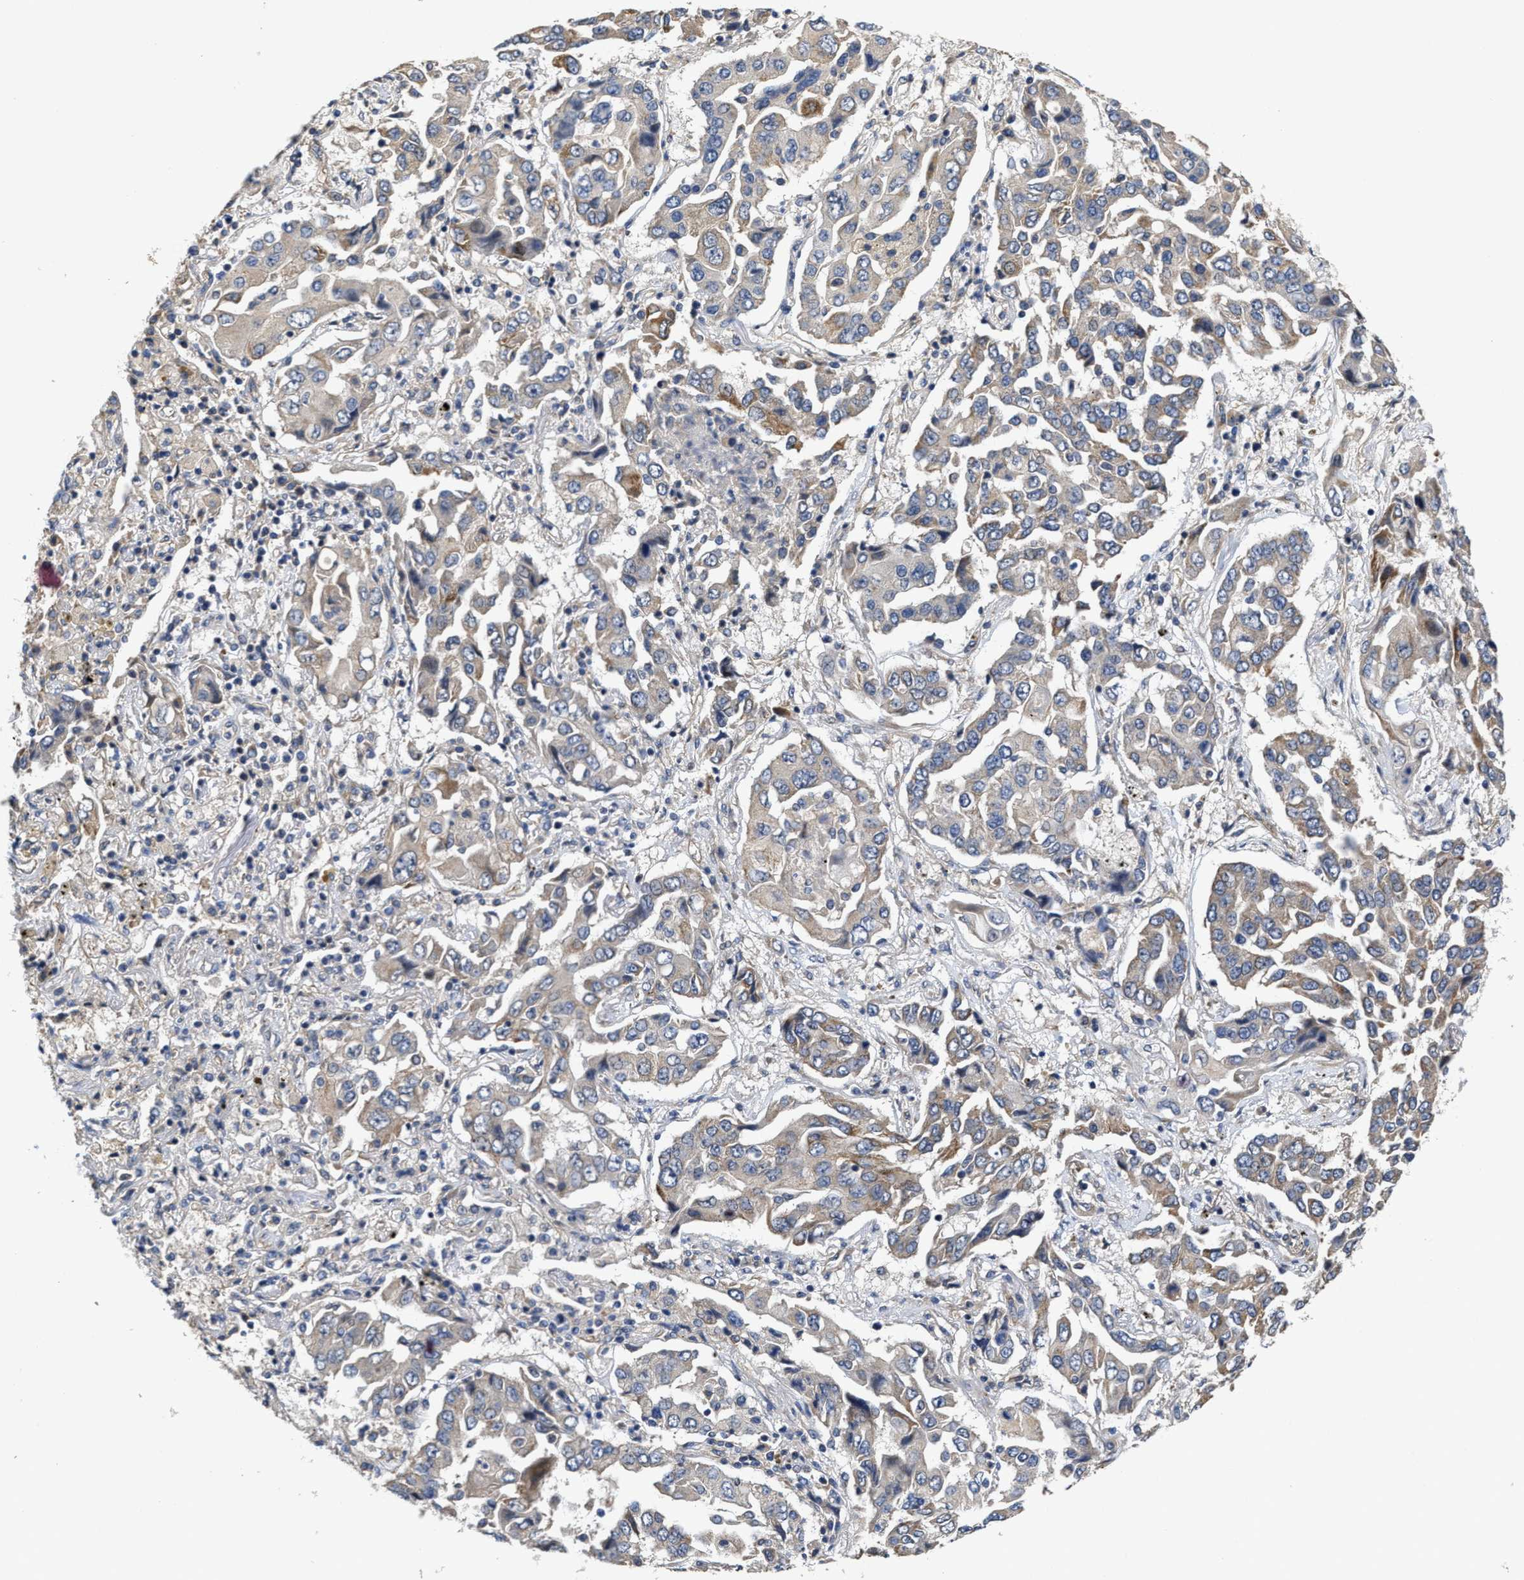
{"staining": {"intensity": "weak", "quantity": "25%-75%", "location": "cytoplasmic/membranous"}, "tissue": "lung cancer", "cell_type": "Tumor cells", "image_type": "cancer", "snomed": [{"axis": "morphology", "description": "Adenocarcinoma, NOS"}, {"axis": "topography", "description": "Lung"}], "caption": "A brown stain highlights weak cytoplasmic/membranous staining of a protein in lung adenocarcinoma tumor cells.", "gene": "TRAF6", "patient": {"sex": "female", "age": 65}}